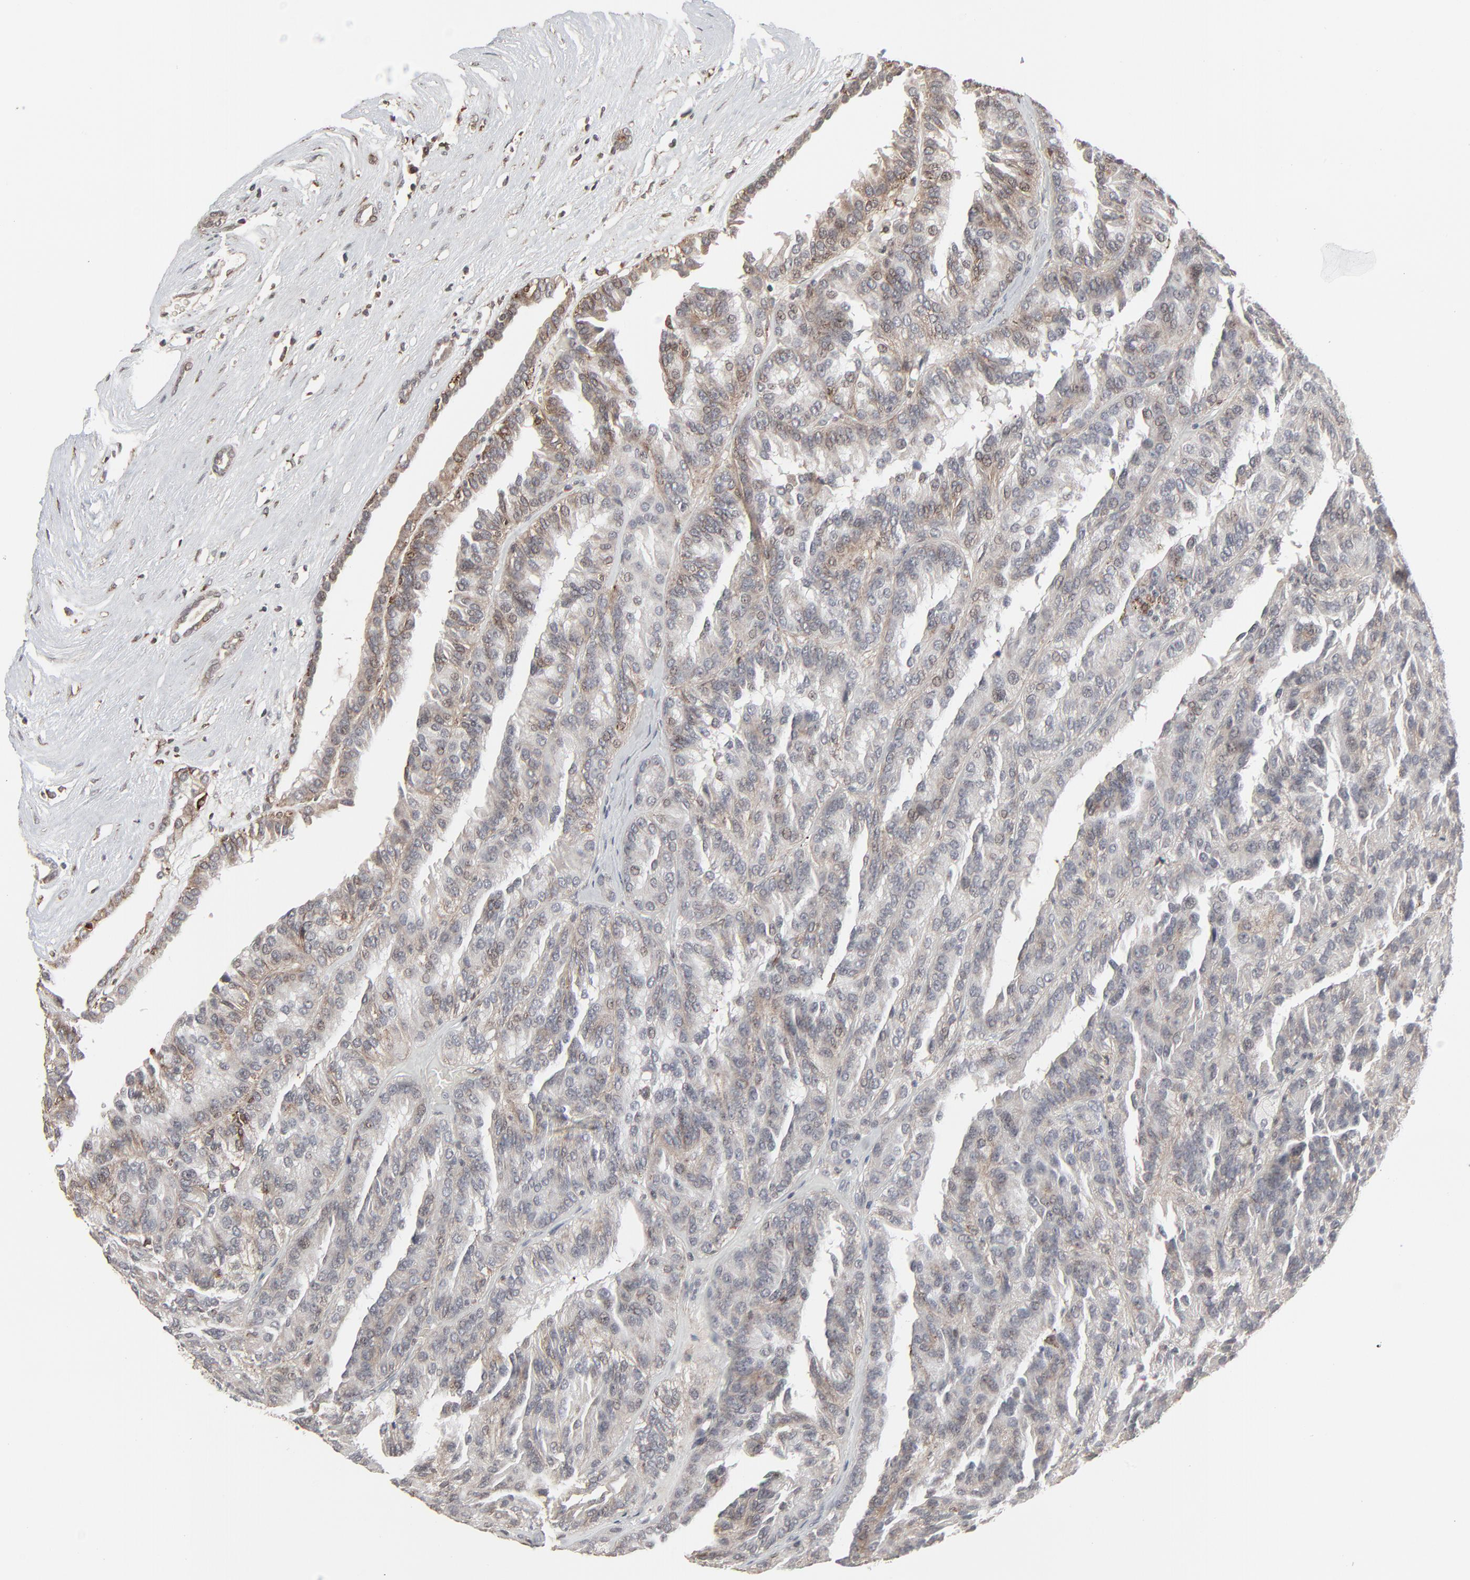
{"staining": {"intensity": "weak", "quantity": ">75%", "location": "cytoplasmic/membranous"}, "tissue": "renal cancer", "cell_type": "Tumor cells", "image_type": "cancer", "snomed": [{"axis": "morphology", "description": "Adenocarcinoma, NOS"}, {"axis": "topography", "description": "Kidney"}], "caption": "Renal cancer stained for a protein (brown) demonstrates weak cytoplasmic/membranous positive expression in approximately >75% of tumor cells.", "gene": "CTNND1", "patient": {"sex": "male", "age": 46}}